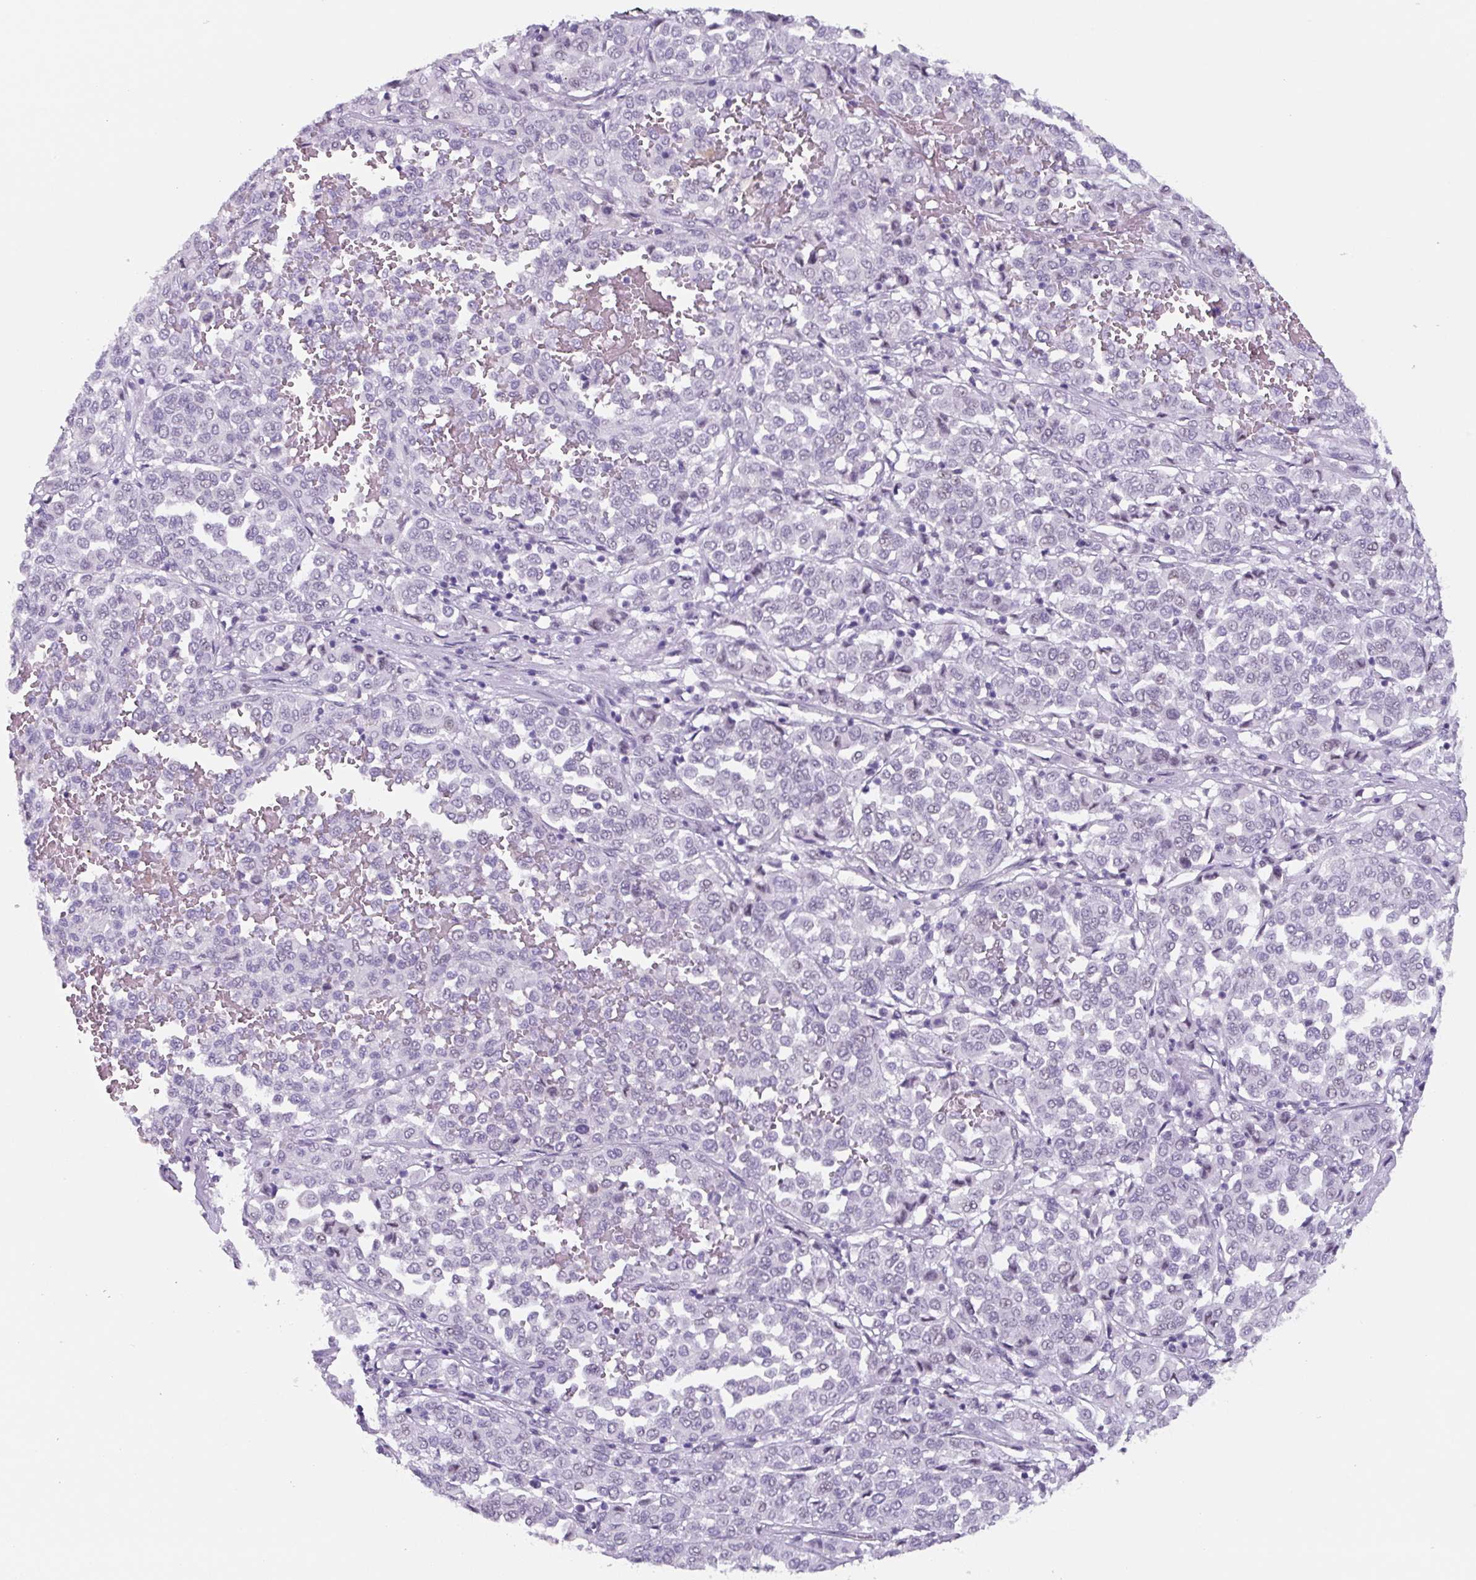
{"staining": {"intensity": "negative", "quantity": "none", "location": "none"}, "tissue": "melanoma", "cell_type": "Tumor cells", "image_type": "cancer", "snomed": [{"axis": "morphology", "description": "Malignant melanoma, Metastatic site"}, {"axis": "topography", "description": "Pancreas"}], "caption": "An immunohistochemistry (IHC) image of malignant melanoma (metastatic site) is shown. There is no staining in tumor cells of malignant melanoma (metastatic site).", "gene": "TNFRSF8", "patient": {"sex": "female", "age": 30}}